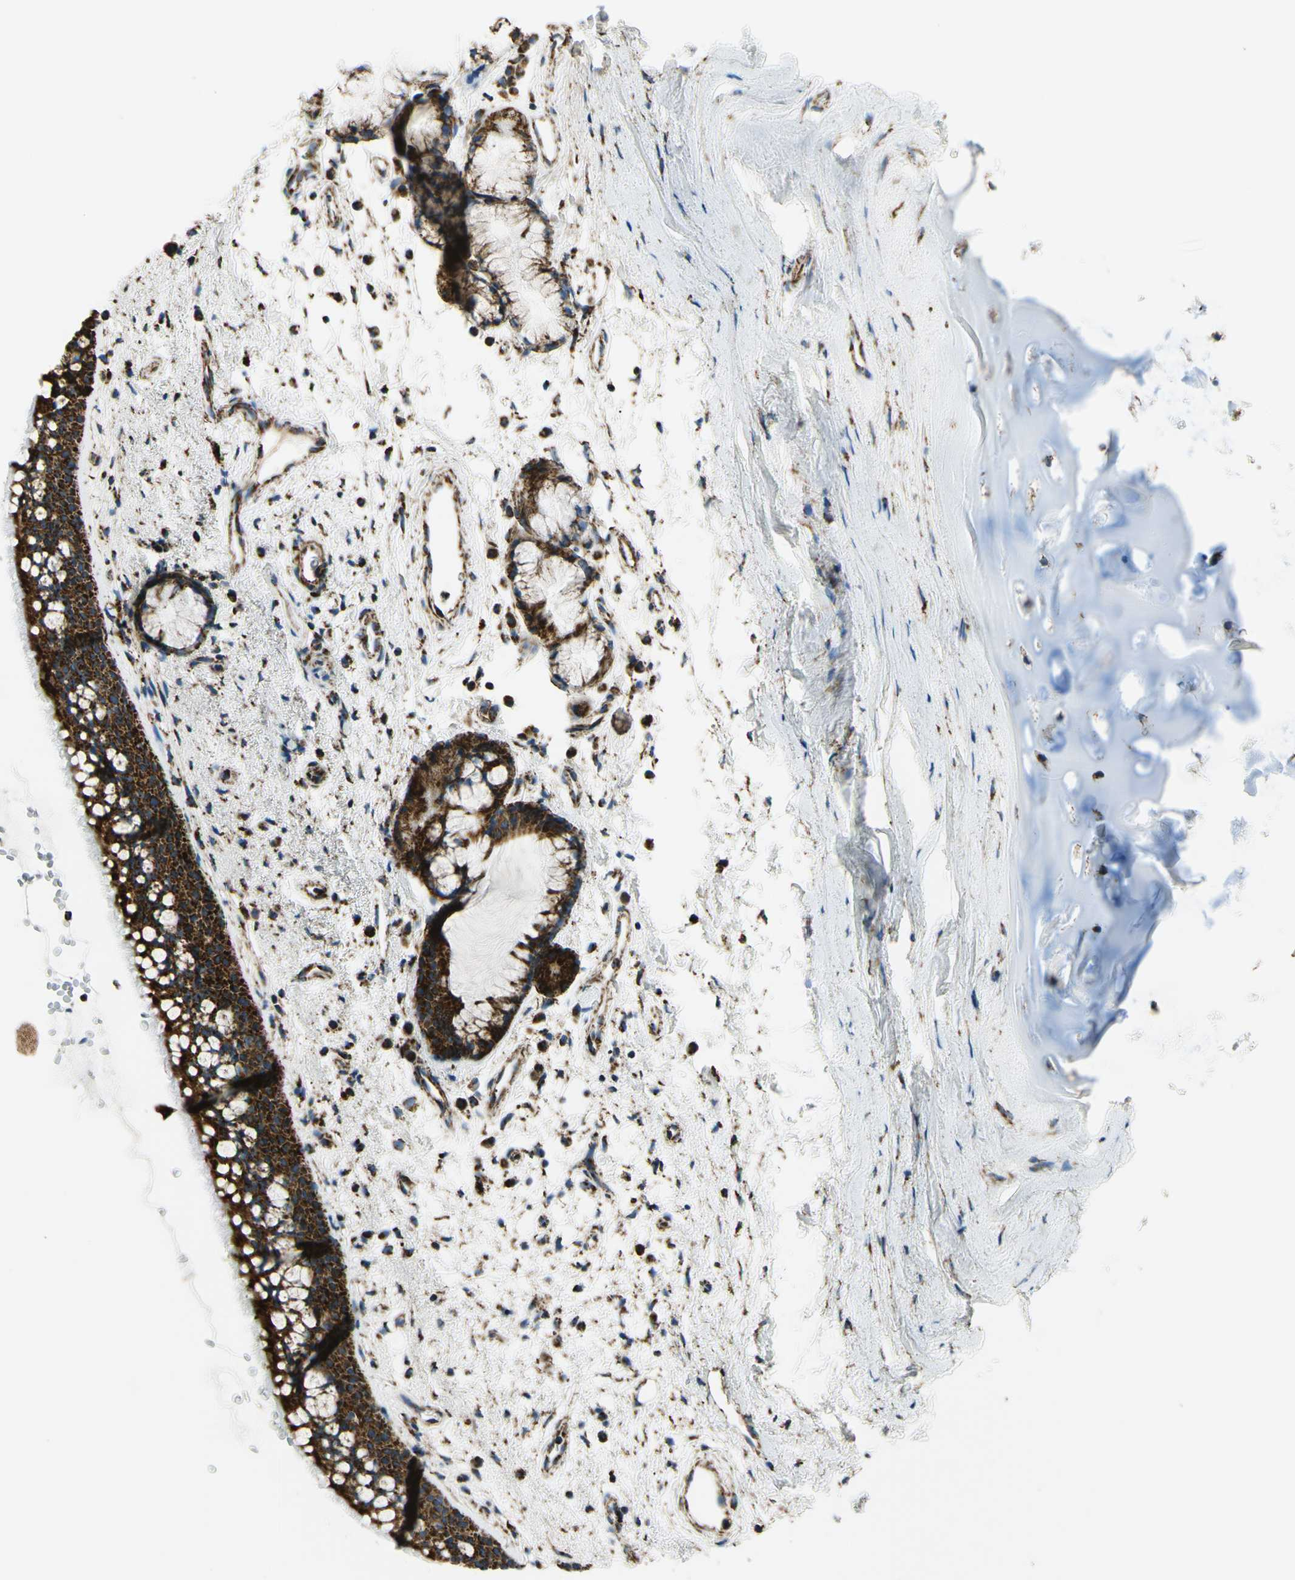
{"staining": {"intensity": "strong", "quantity": ">75%", "location": "cytoplasmic/membranous"}, "tissue": "bronchus", "cell_type": "Respiratory epithelial cells", "image_type": "normal", "snomed": [{"axis": "morphology", "description": "Normal tissue, NOS"}, {"axis": "topography", "description": "Bronchus"}], "caption": "Protein analysis of unremarkable bronchus reveals strong cytoplasmic/membranous staining in approximately >75% of respiratory epithelial cells.", "gene": "MAVS", "patient": {"sex": "female", "age": 54}}